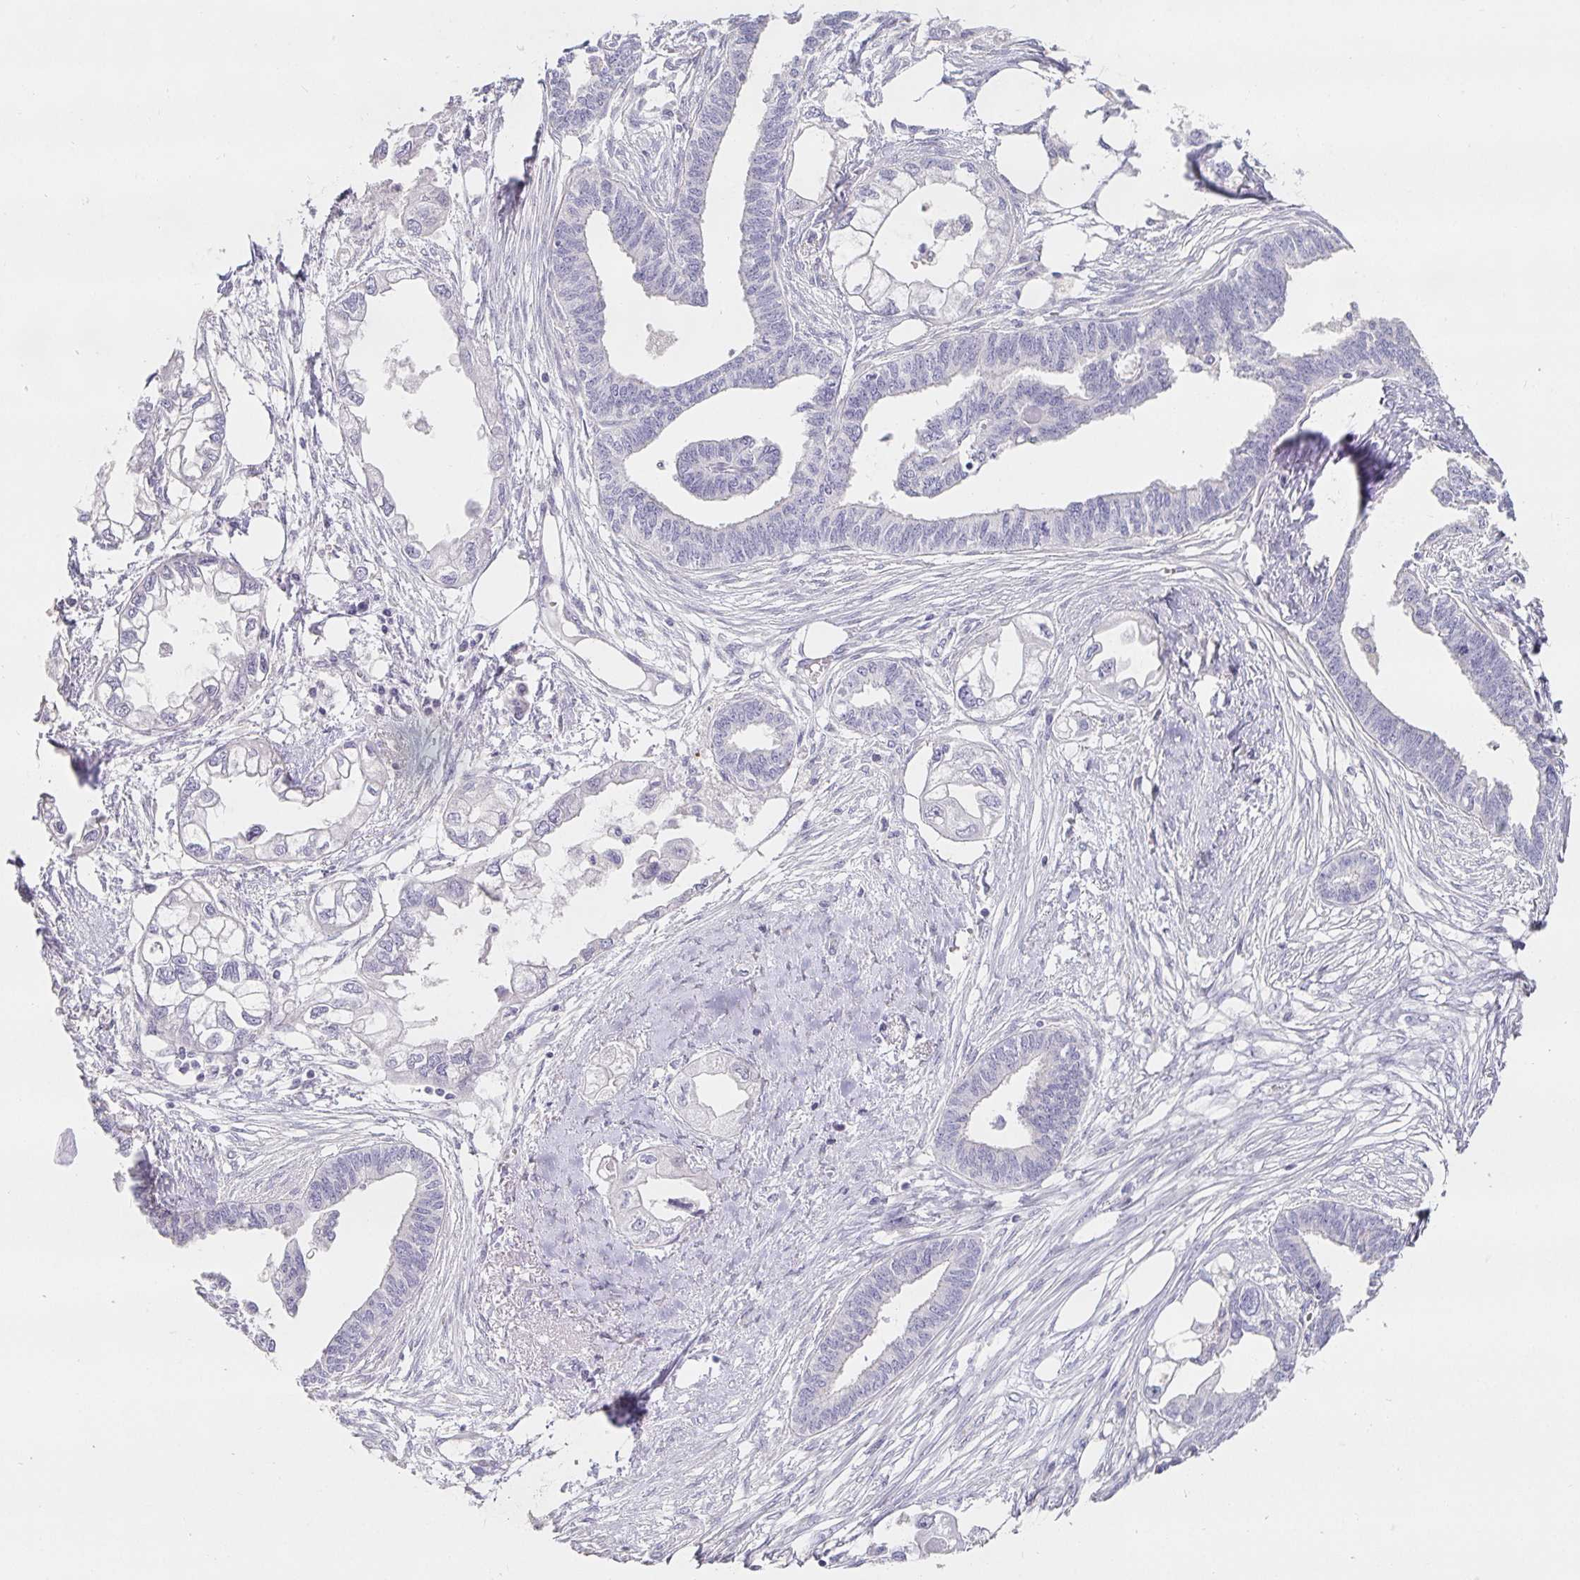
{"staining": {"intensity": "negative", "quantity": "none", "location": "none"}, "tissue": "endometrial cancer", "cell_type": "Tumor cells", "image_type": "cancer", "snomed": [{"axis": "morphology", "description": "Adenocarcinoma, NOS"}, {"axis": "morphology", "description": "Adenocarcinoma, metastatic, NOS"}, {"axis": "topography", "description": "Adipose tissue"}, {"axis": "topography", "description": "Endometrium"}], "caption": "Endometrial metastatic adenocarcinoma stained for a protein using immunohistochemistry (IHC) demonstrates no expression tumor cells.", "gene": "PDX1", "patient": {"sex": "female", "age": 67}}